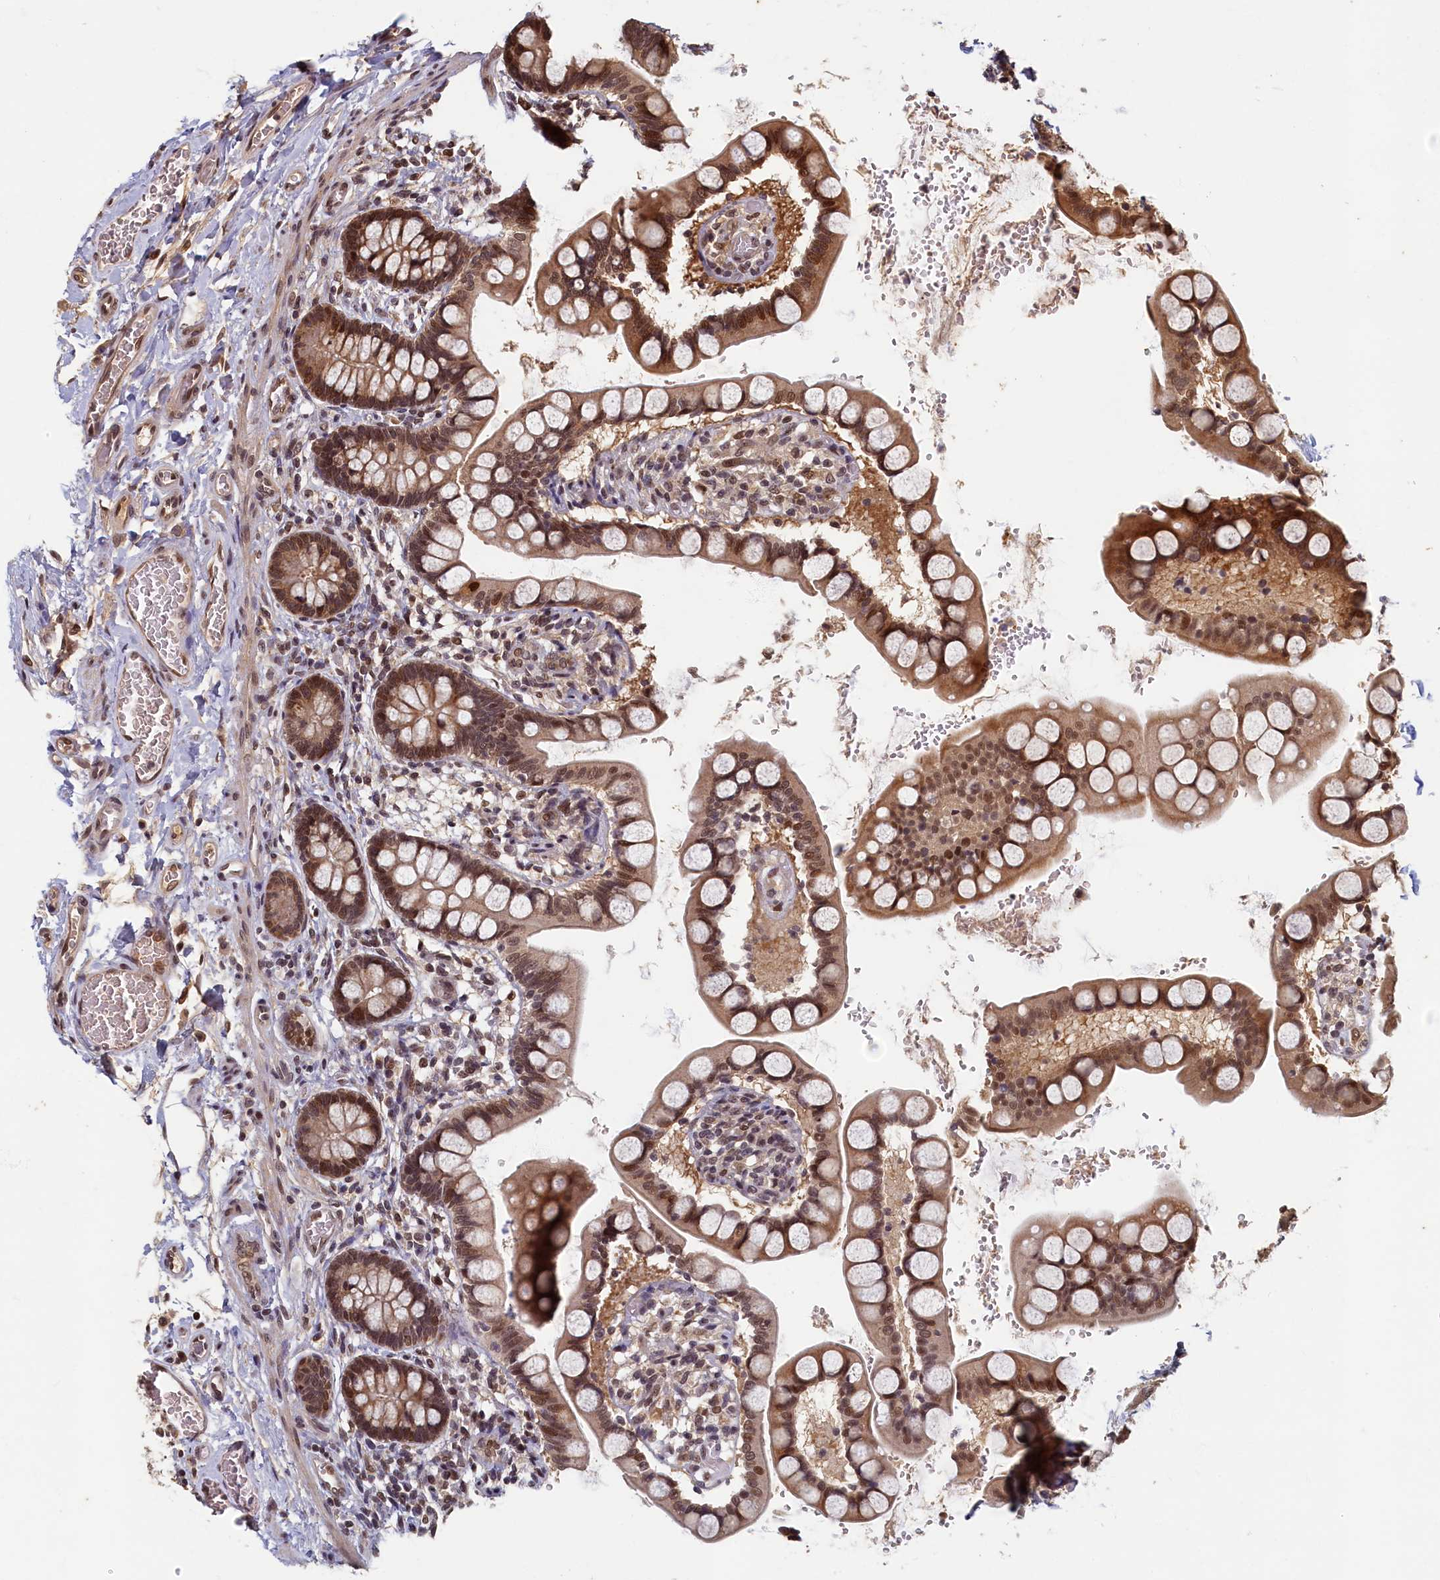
{"staining": {"intensity": "moderate", "quantity": ">75%", "location": "cytoplasmic/membranous,nuclear"}, "tissue": "small intestine", "cell_type": "Glandular cells", "image_type": "normal", "snomed": [{"axis": "morphology", "description": "Normal tissue, NOS"}, {"axis": "topography", "description": "Small intestine"}], "caption": "Protein analysis of benign small intestine displays moderate cytoplasmic/membranous,nuclear positivity in approximately >75% of glandular cells. The staining is performed using DAB brown chromogen to label protein expression. The nuclei are counter-stained blue using hematoxylin.", "gene": "CKAP2L", "patient": {"sex": "male", "age": 52}}